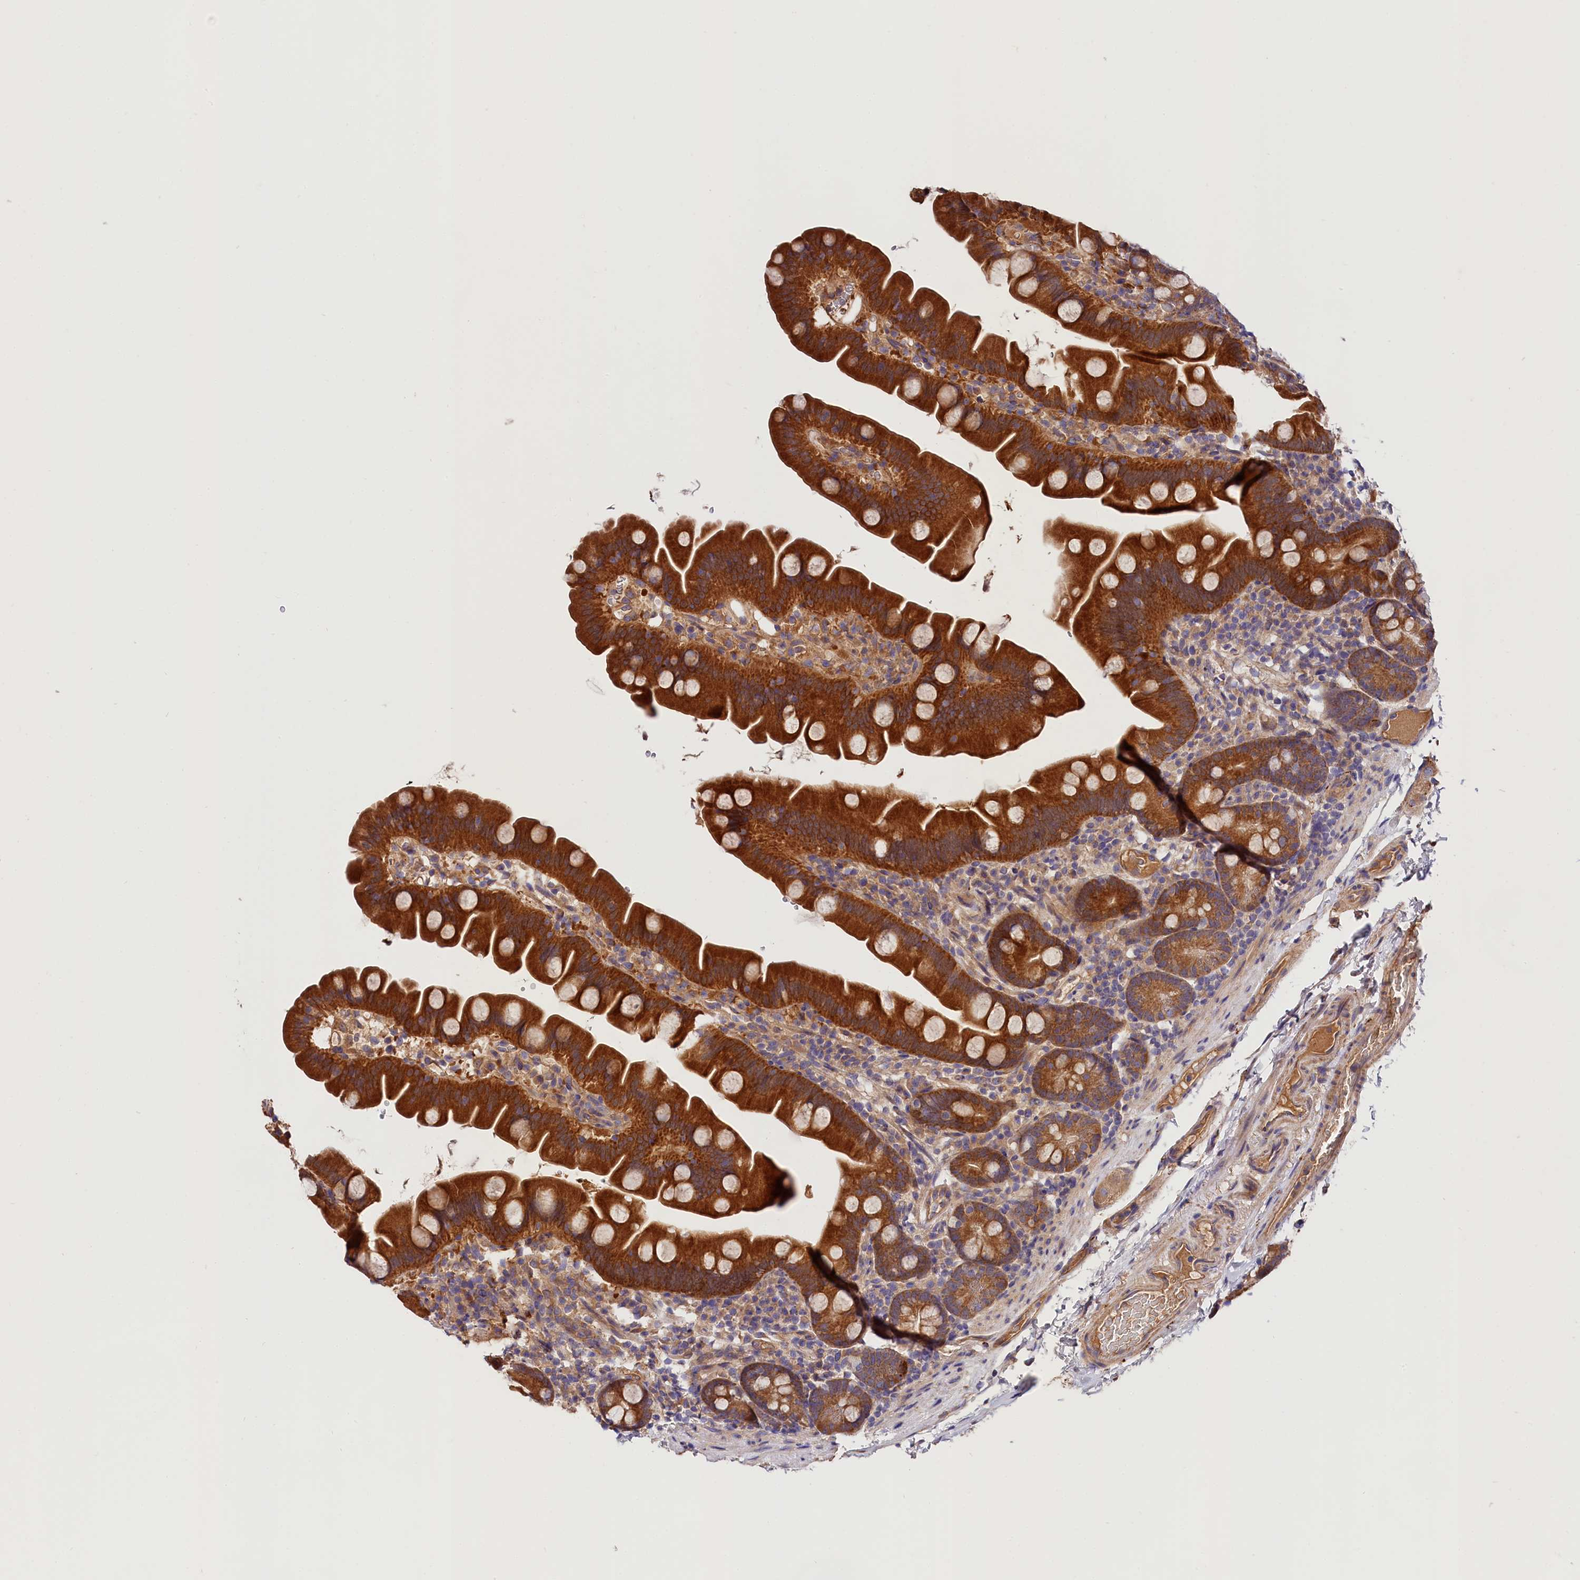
{"staining": {"intensity": "strong", "quantity": ">75%", "location": "cytoplasmic/membranous"}, "tissue": "small intestine", "cell_type": "Glandular cells", "image_type": "normal", "snomed": [{"axis": "morphology", "description": "Normal tissue, NOS"}, {"axis": "topography", "description": "Small intestine"}], "caption": "IHC (DAB (3,3'-diaminobenzidine)) staining of benign small intestine displays strong cytoplasmic/membranous protein expression in approximately >75% of glandular cells.", "gene": "SPG11", "patient": {"sex": "female", "age": 68}}